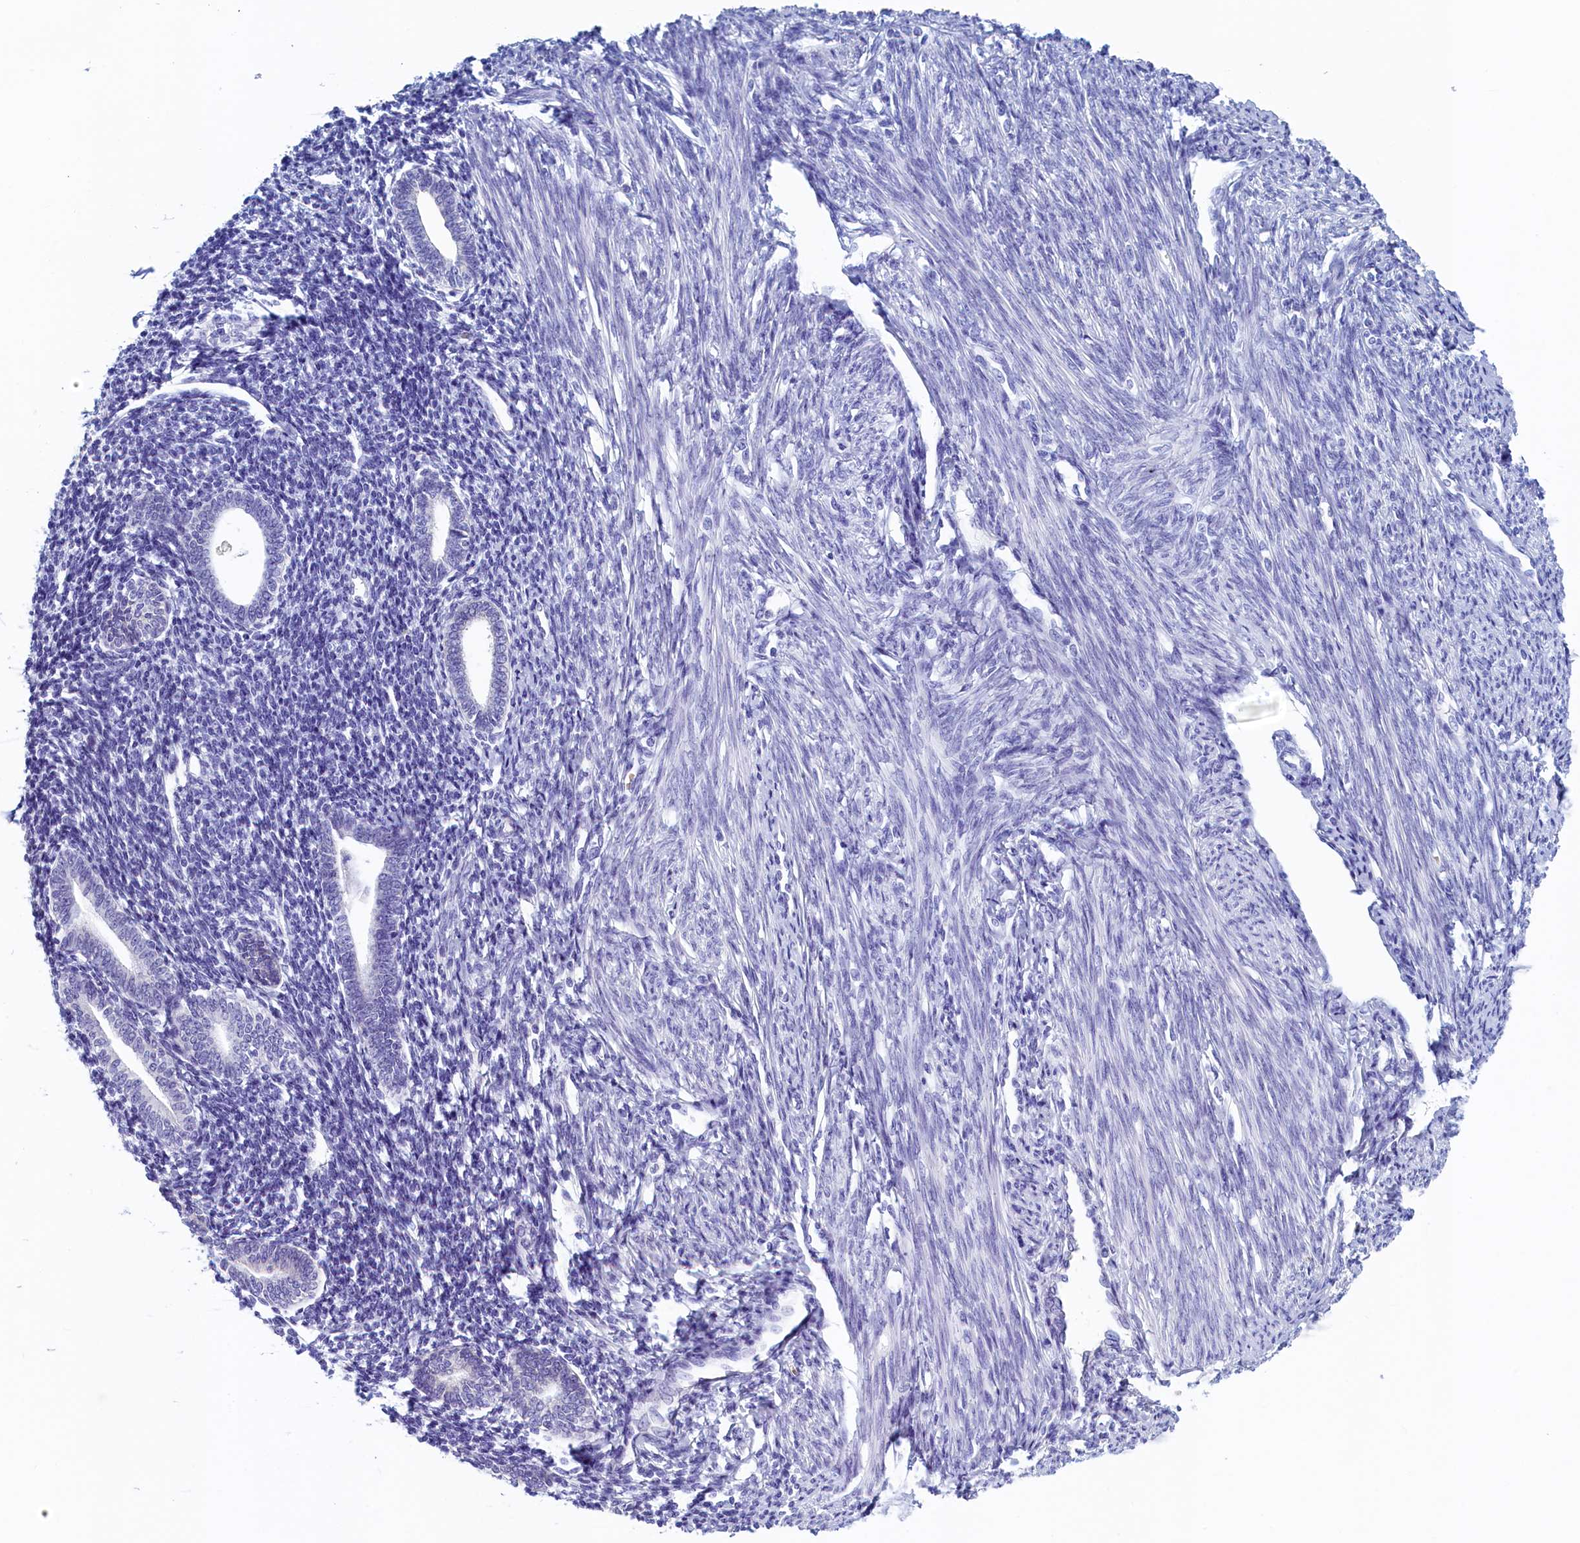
{"staining": {"intensity": "negative", "quantity": "none", "location": "none"}, "tissue": "endometrium", "cell_type": "Cells in endometrial stroma", "image_type": "normal", "snomed": [{"axis": "morphology", "description": "Normal tissue, NOS"}, {"axis": "topography", "description": "Endometrium"}], "caption": "Benign endometrium was stained to show a protein in brown. There is no significant positivity in cells in endometrial stroma. (DAB immunohistochemistry (IHC) with hematoxylin counter stain).", "gene": "GUCA1C", "patient": {"sex": "female", "age": 56}}